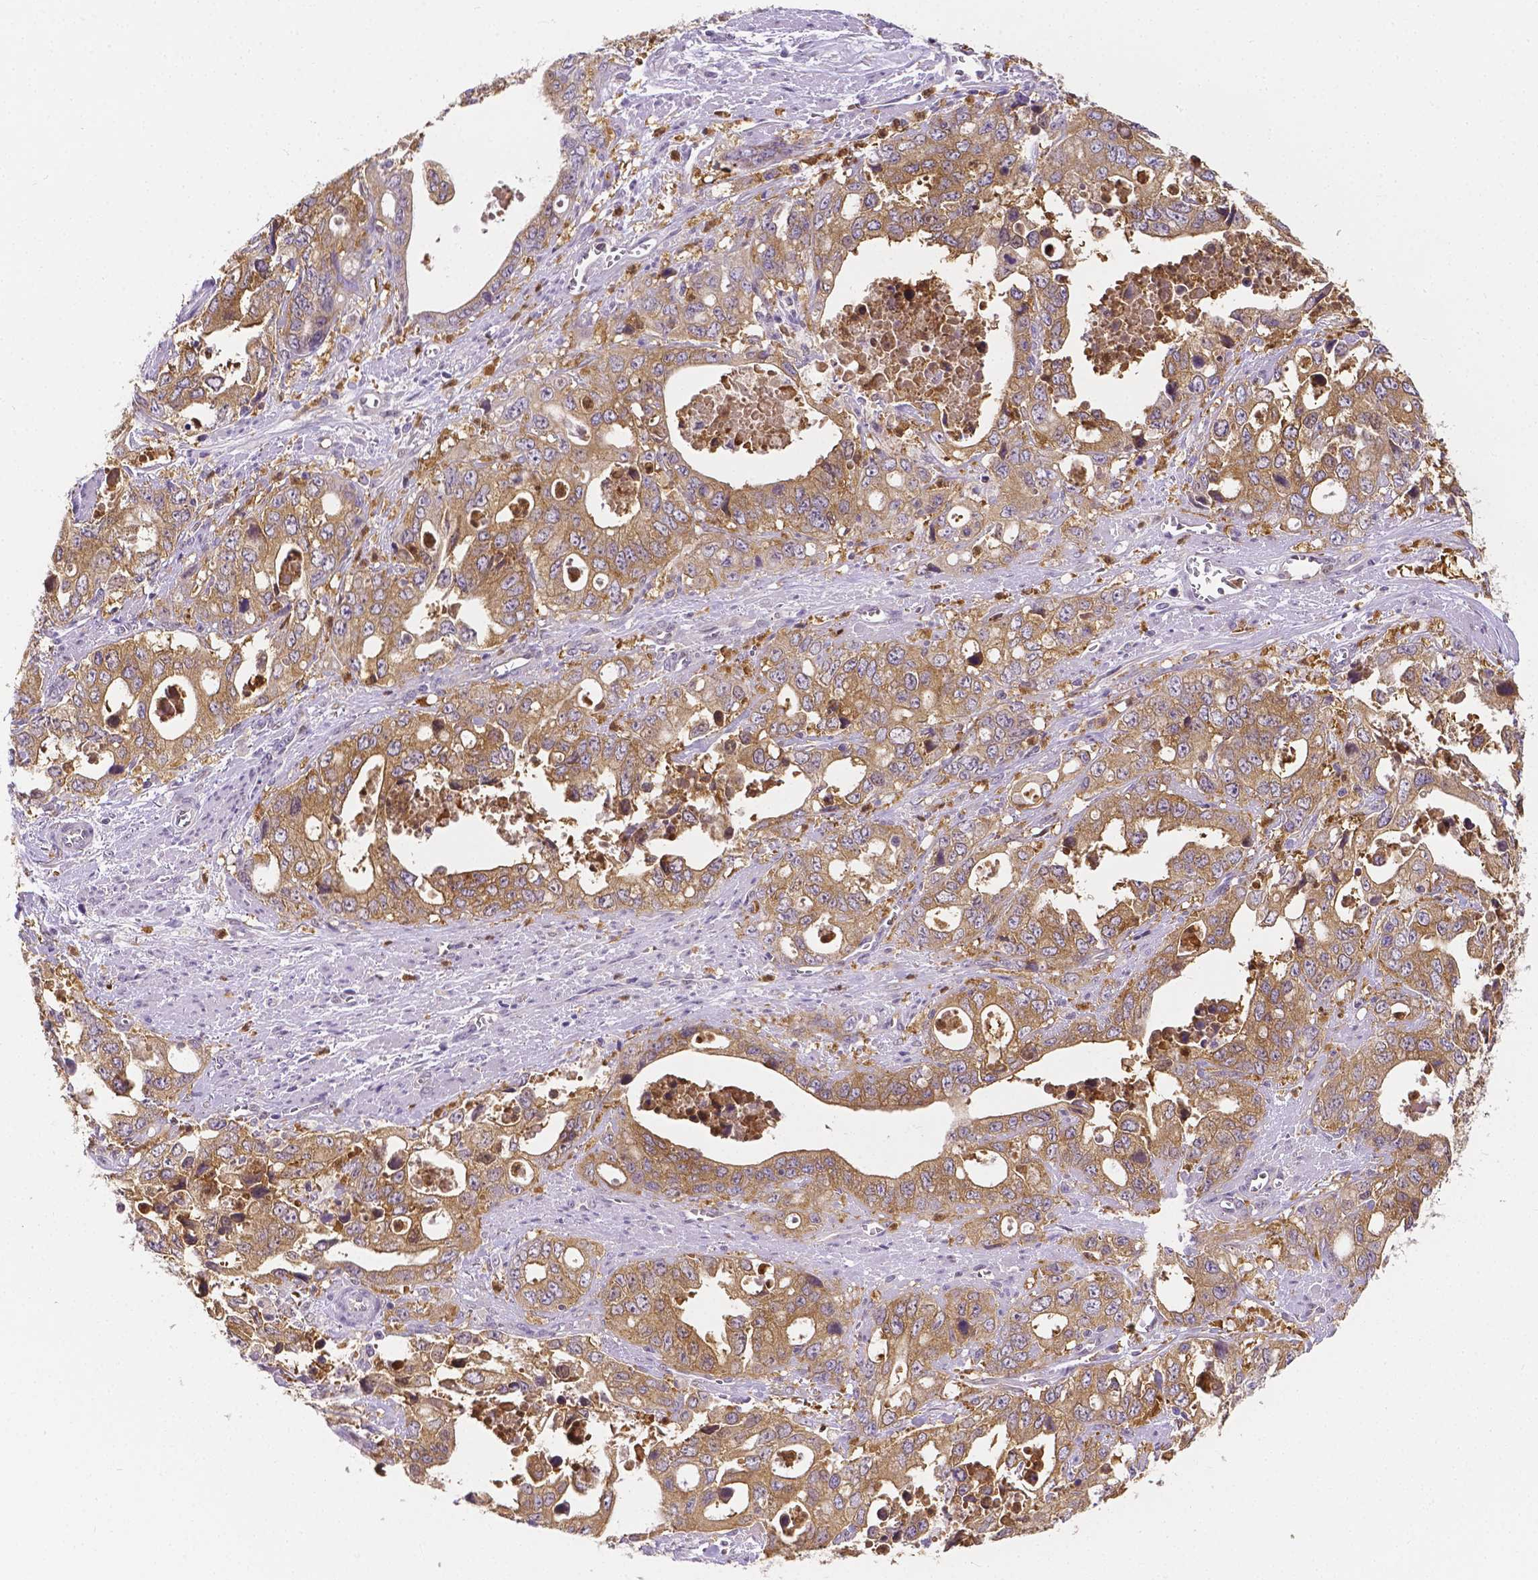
{"staining": {"intensity": "weak", "quantity": ">75%", "location": "cytoplasmic/membranous"}, "tissue": "stomach cancer", "cell_type": "Tumor cells", "image_type": "cancer", "snomed": [{"axis": "morphology", "description": "Adenocarcinoma, NOS"}, {"axis": "topography", "description": "Stomach, upper"}], "caption": "A brown stain shows weak cytoplasmic/membranous expression of a protein in human adenocarcinoma (stomach) tumor cells.", "gene": "ZNRD2", "patient": {"sex": "male", "age": 74}}